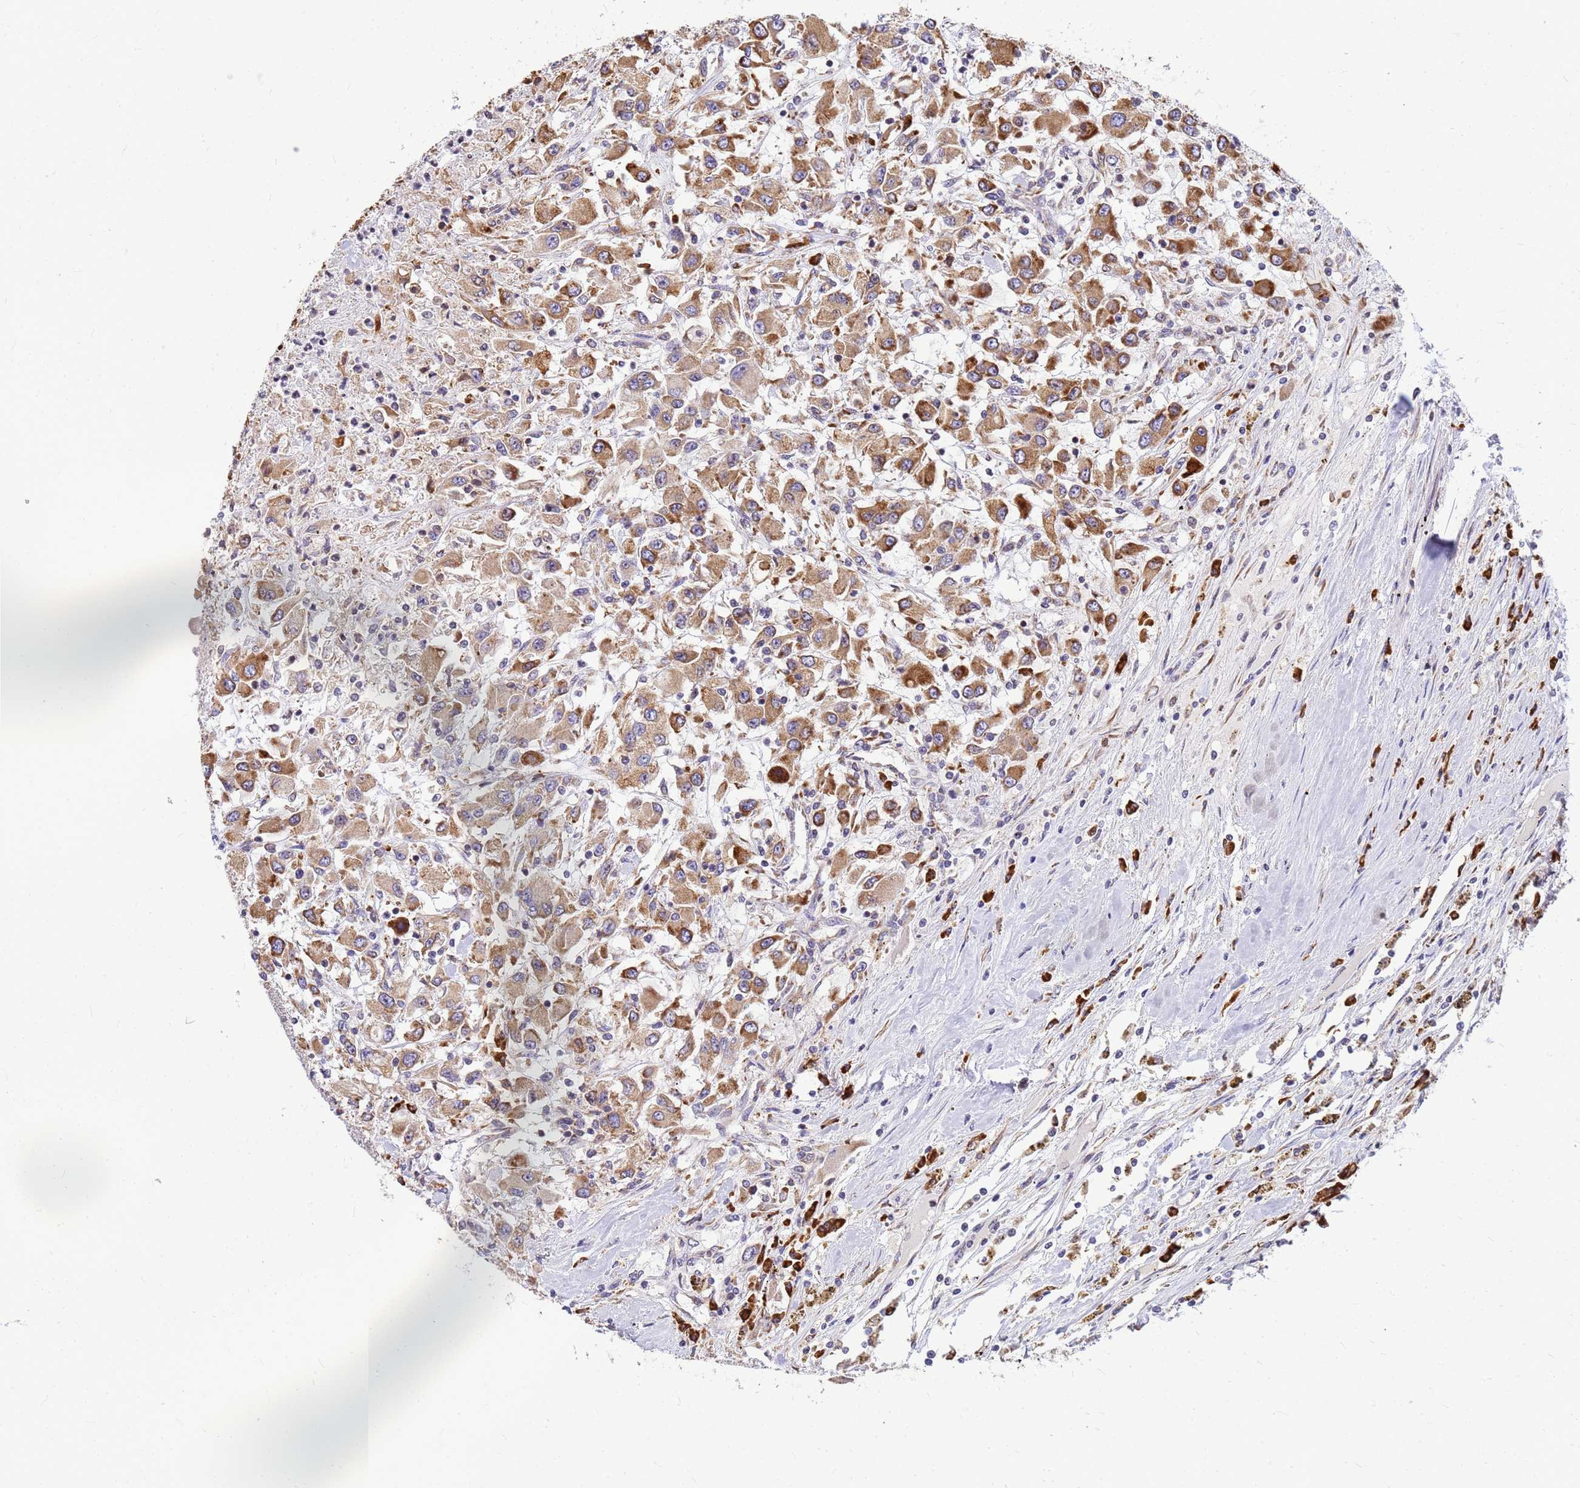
{"staining": {"intensity": "moderate", "quantity": ">75%", "location": "cytoplasmic/membranous"}, "tissue": "renal cancer", "cell_type": "Tumor cells", "image_type": "cancer", "snomed": [{"axis": "morphology", "description": "Adenocarcinoma, NOS"}, {"axis": "topography", "description": "Kidney"}], "caption": "Immunohistochemistry (IHC) histopathology image of neoplastic tissue: human renal cancer (adenocarcinoma) stained using immunohistochemistry (IHC) demonstrates medium levels of moderate protein expression localized specifically in the cytoplasmic/membranous of tumor cells, appearing as a cytoplasmic/membranous brown color.", "gene": "SSR4", "patient": {"sex": "female", "age": 67}}